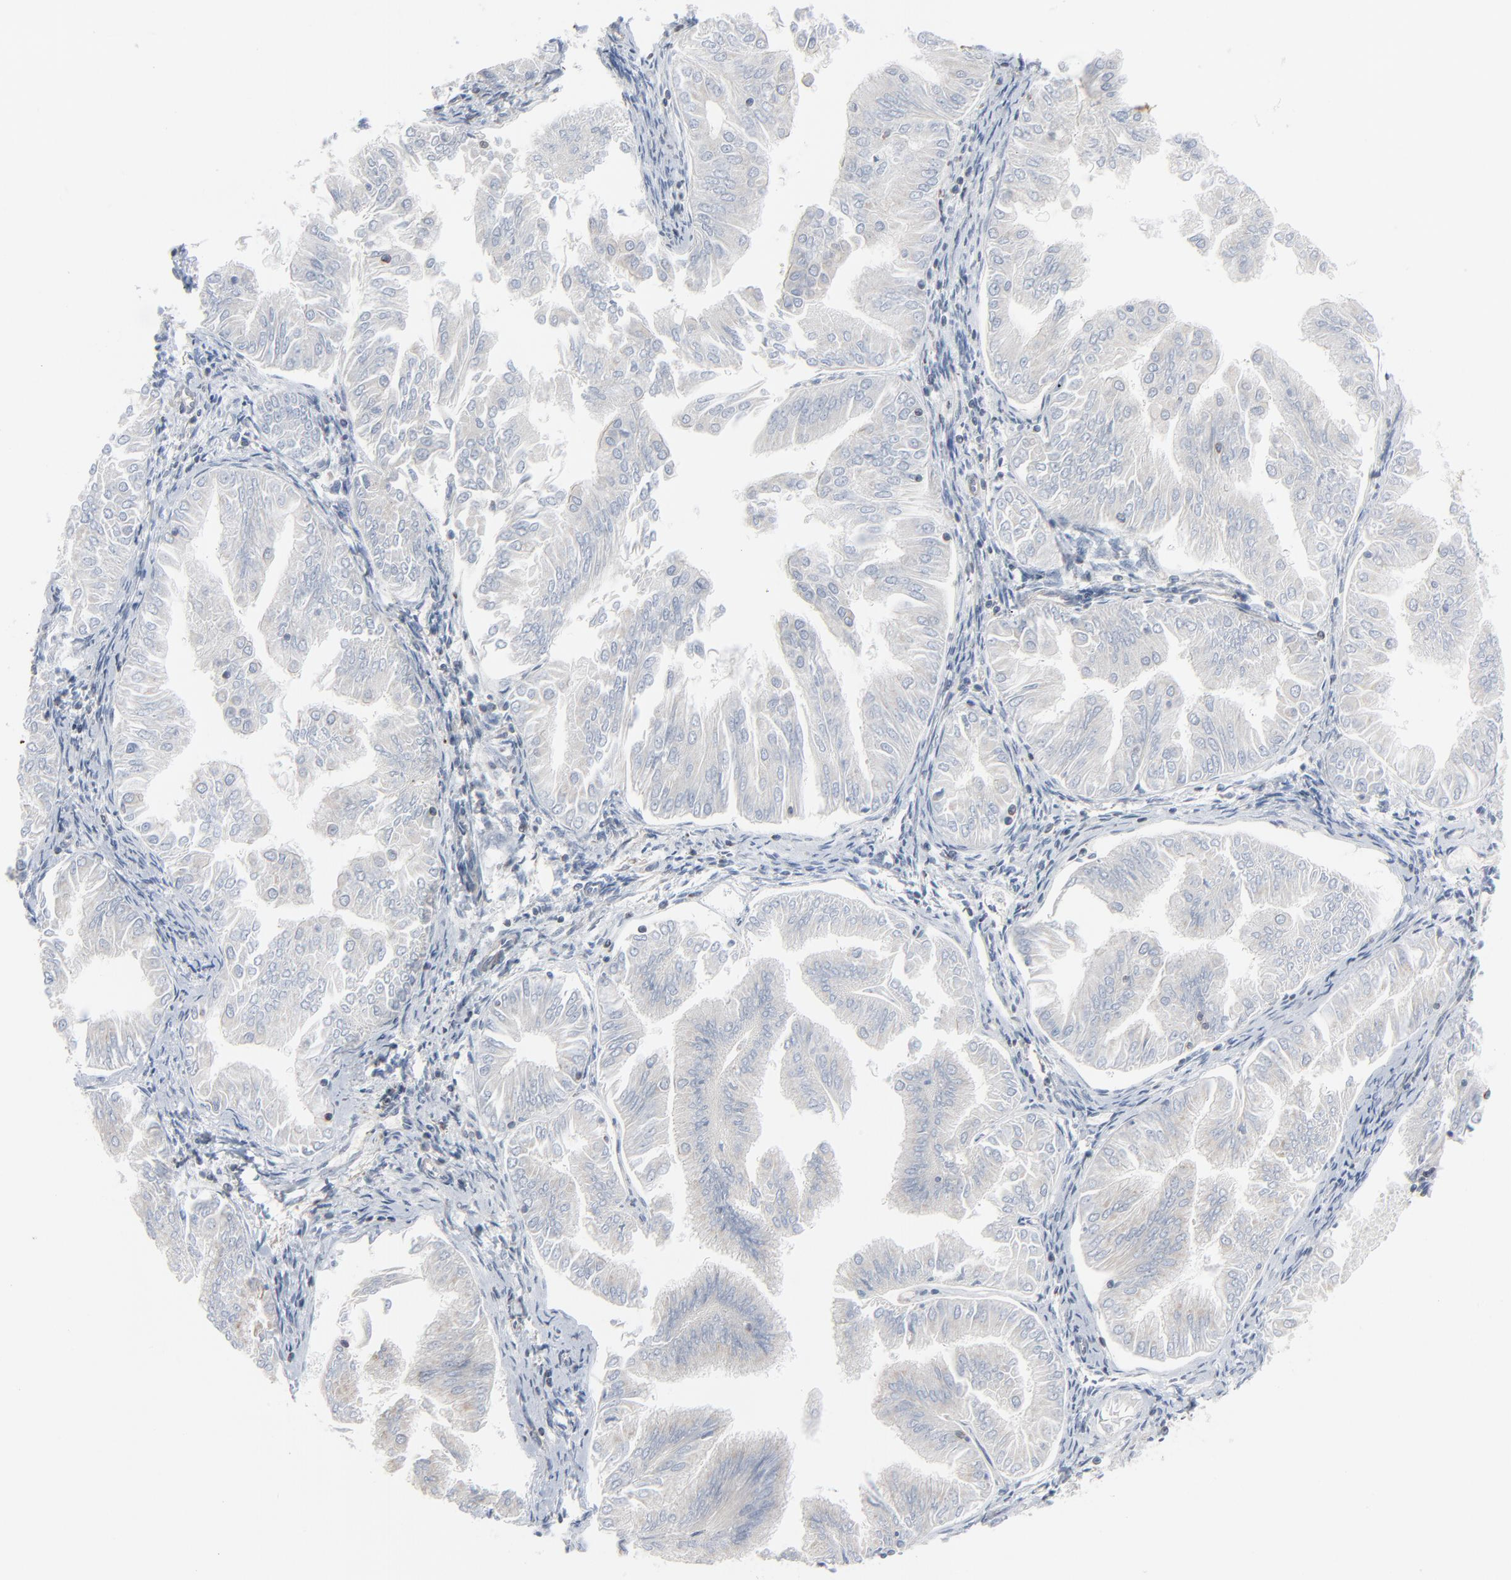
{"staining": {"intensity": "negative", "quantity": "none", "location": "none"}, "tissue": "endometrial cancer", "cell_type": "Tumor cells", "image_type": "cancer", "snomed": [{"axis": "morphology", "description": "Adenocarcinoma, NOS"}, {"axis": "topography", "description": "Endometrium"}], "caption": "The image displays no significant positivity in tumor cells of adenocarcinoma (endometrial).", "gene": "OPTN", "patient": {"sex": "female", "age": 53}}